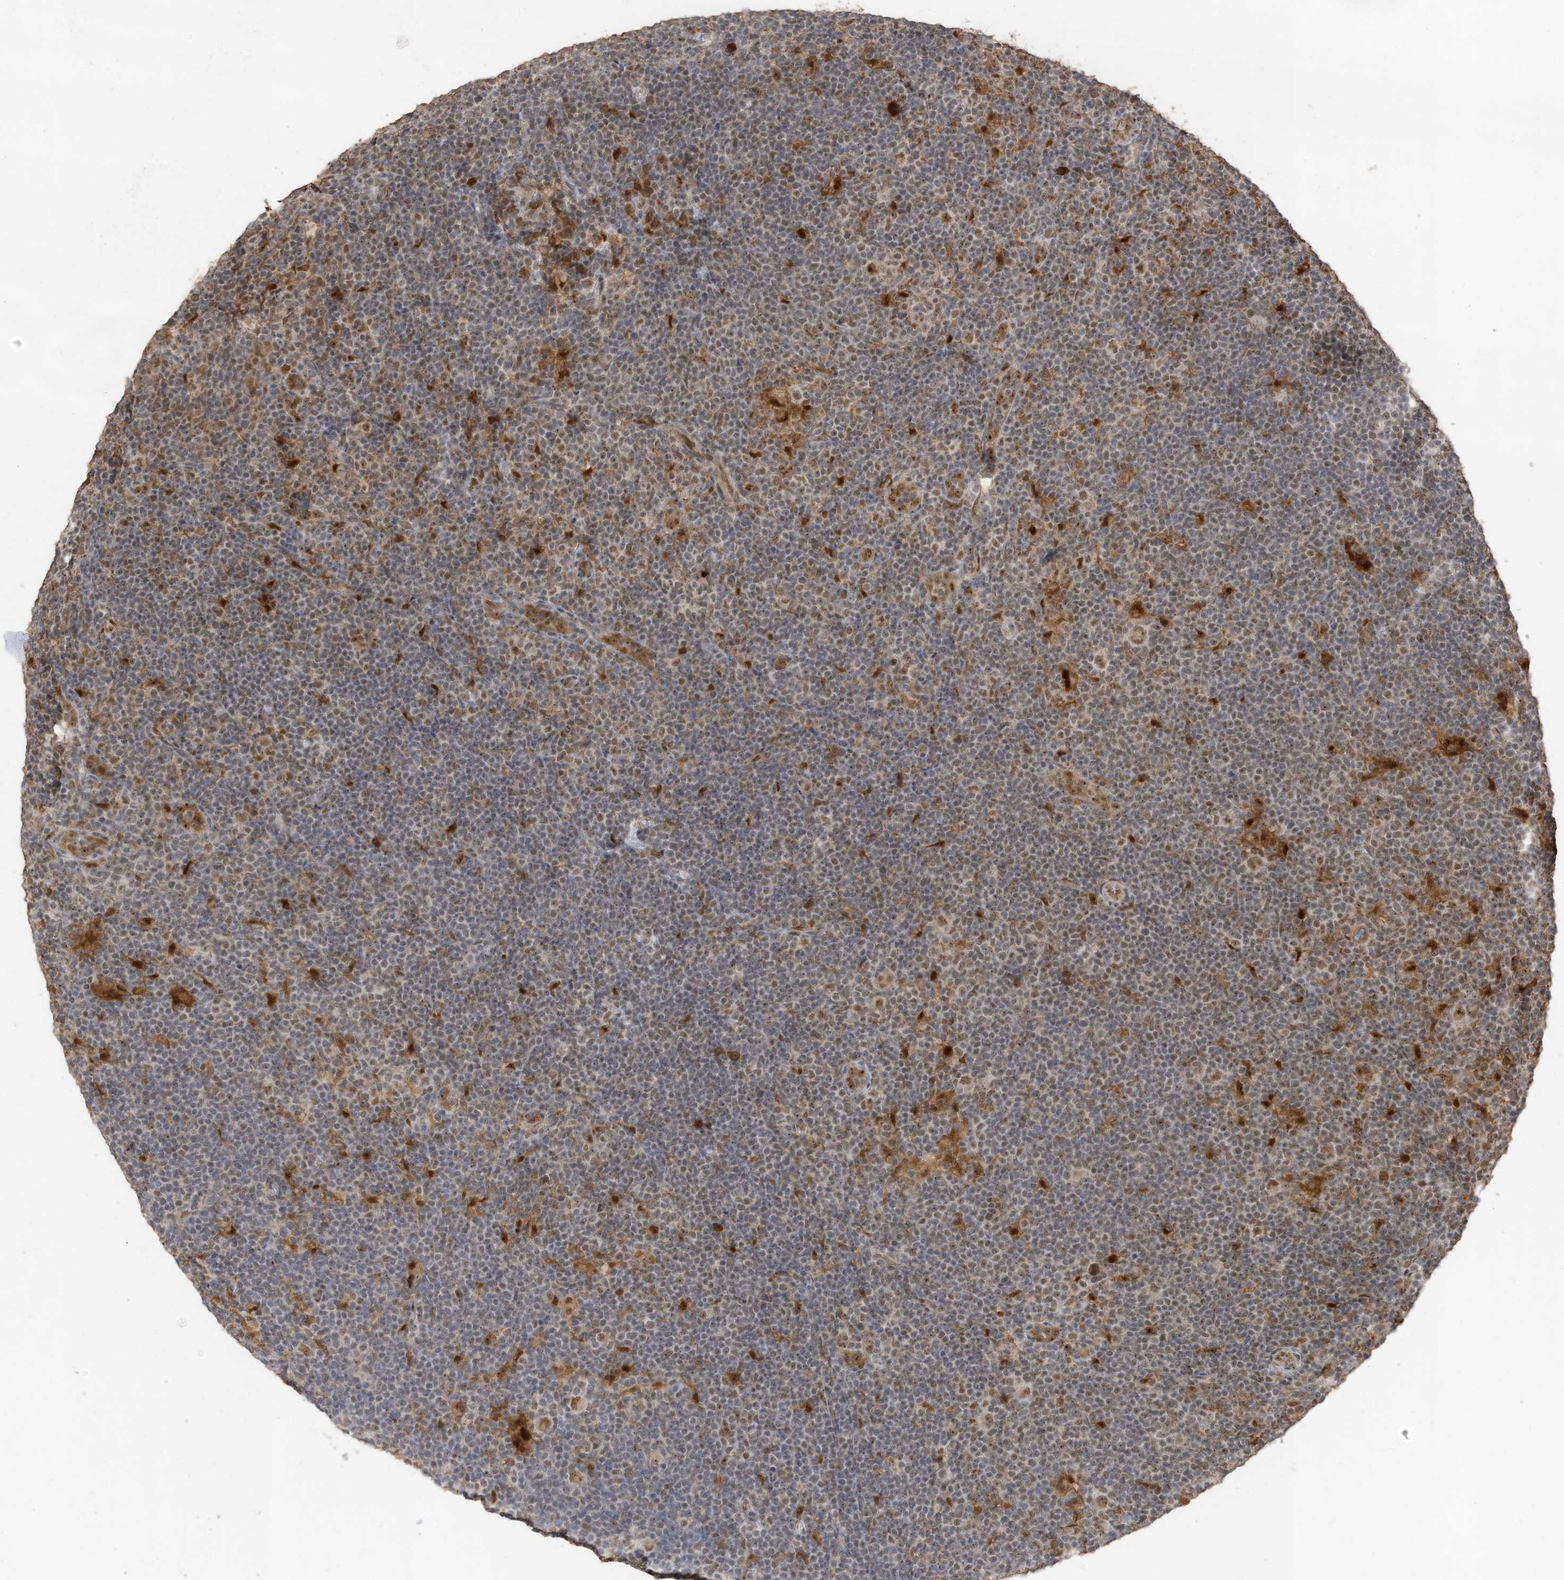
{"staining": {"intensity": "moderate", "quantity": ">75%", "location": "nuclear"}, "tissue": "lymphoma", "cell_type": "Tumor cells", "image_type": "cancer", "snomed": [{"axis": "morphology", "description": "Hodgkin's disease, NOS"}, {"axis": "topography", "description": "Lymph node"}], "caption": "An image showing moderate nuclear staining in about >75% of tumor cells in lymphoma, as visualized by brown immunohistochemical staining.", "gene": "ERLEC1", "patient": {"sex": "female", "age": 57}}